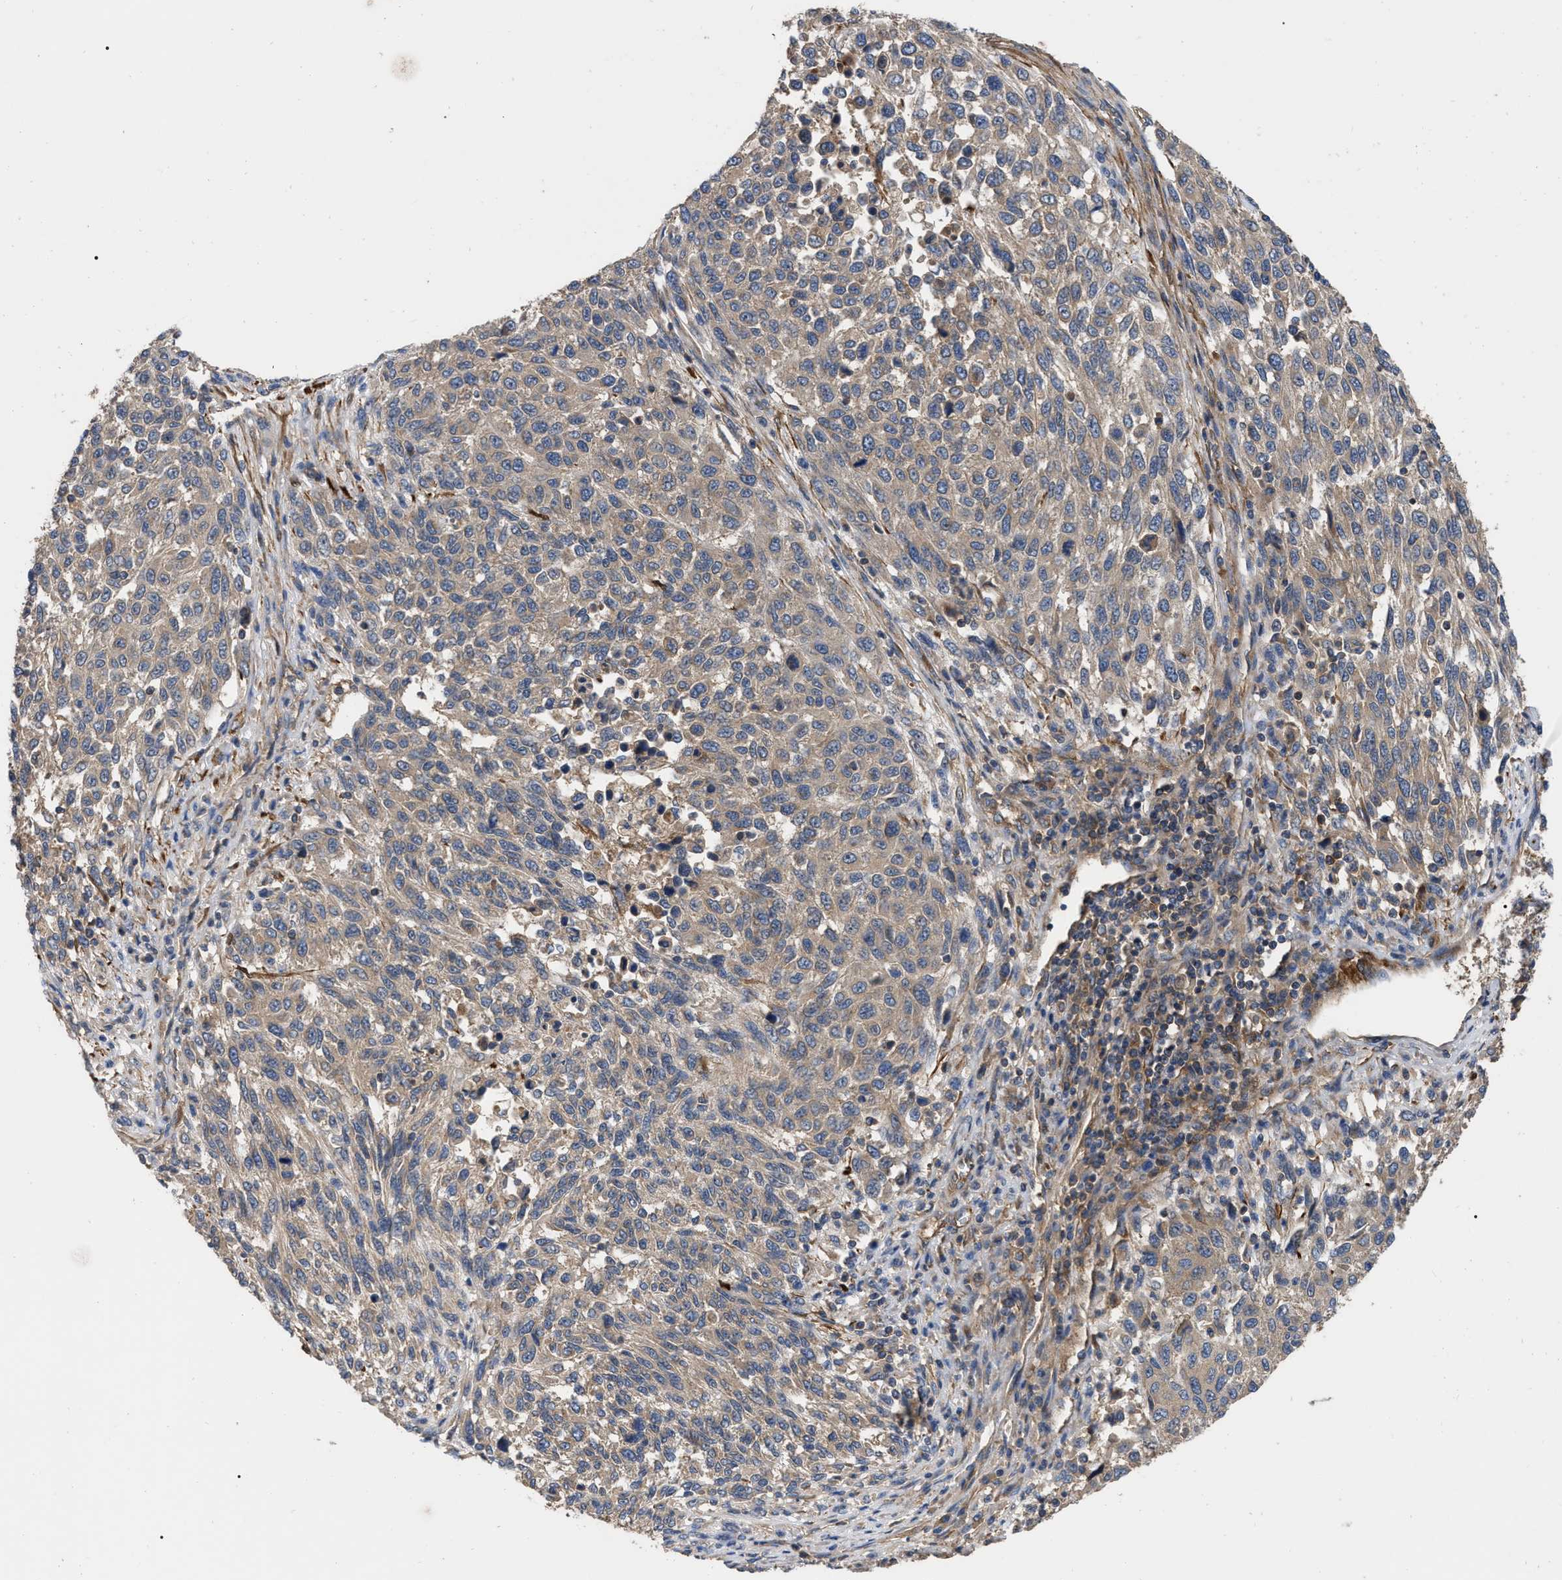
{"staining": {"intensity": "moderate", "quantity": ">75%", "location": "nuclear"}, "tissue": "melanoma", "cell_type": "Tumor cells", "image_type": "cancer", "snomed": [{"axis": "morphology", "description": "Malignant melanoma, Metastatic site"}, {"axis": "topography", "description": "Lymph node"}], "caption": "Immunohistochemical staining of malignant melanoma (metastatic site) displays medium levels of moderate nuclear expression in about >75% of tumor cells.", "gene": "RABEP1", "patient": {"sex": "male", "age": 61}}